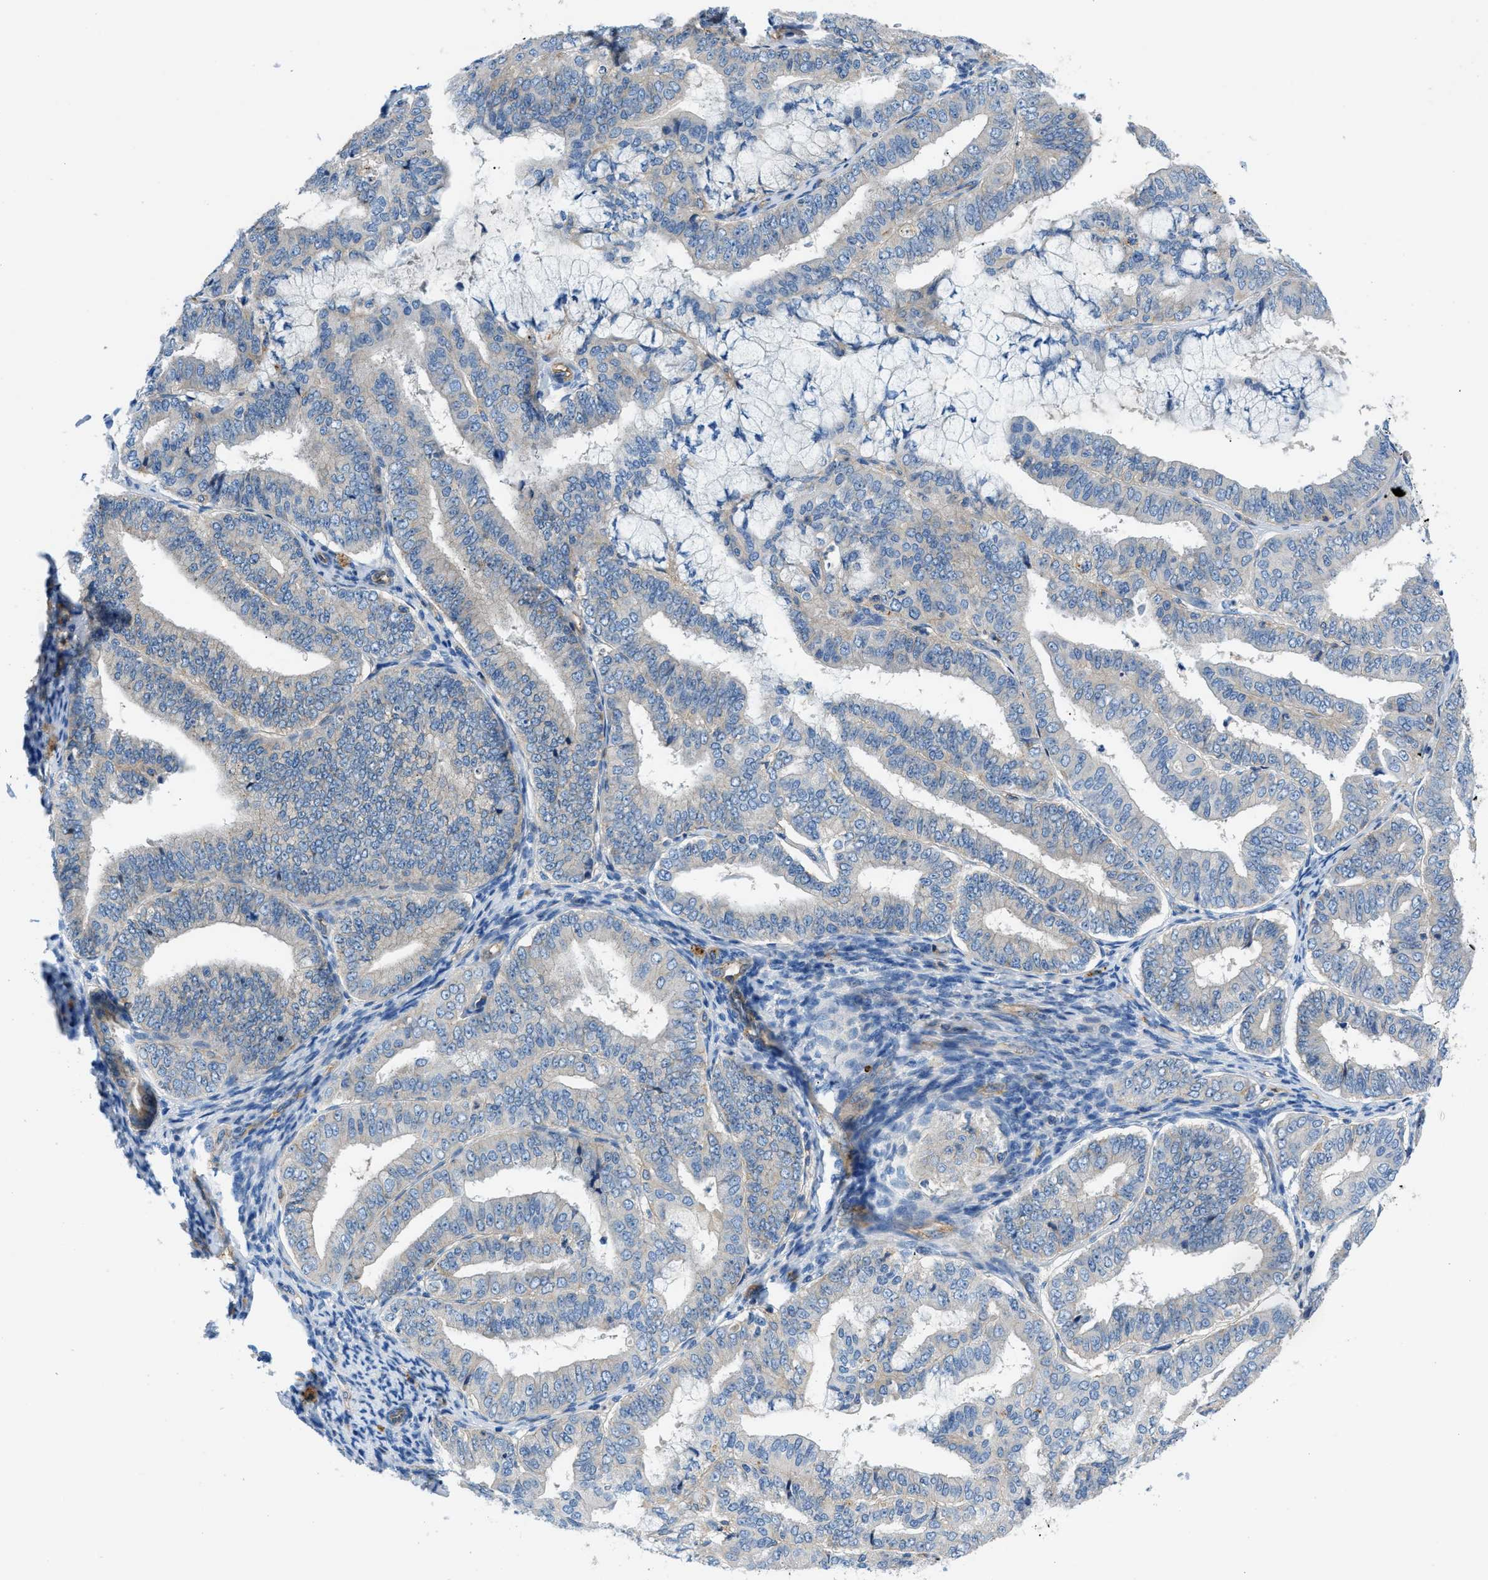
{"staining": {"intensity": "weak", "quantity": "<25%", "location": "cytoplasmic/membranous"}, "tissue": "endometrial cancer", "cell_type": "Tumor cells", "image_type": "cancer", "snomed": [{"axis": "morphology", "description": "Adenocarcinoma, NOS"}, {"axis": "topography", "description": "Endometrium"}], "caption": "The immunohistochemistry micrograph has no significant positivity in tumor cells of endometrial adenocarcinoma tissue.", "gene": "ORAI1", "patient": {"sex": "female", "age": 63}}